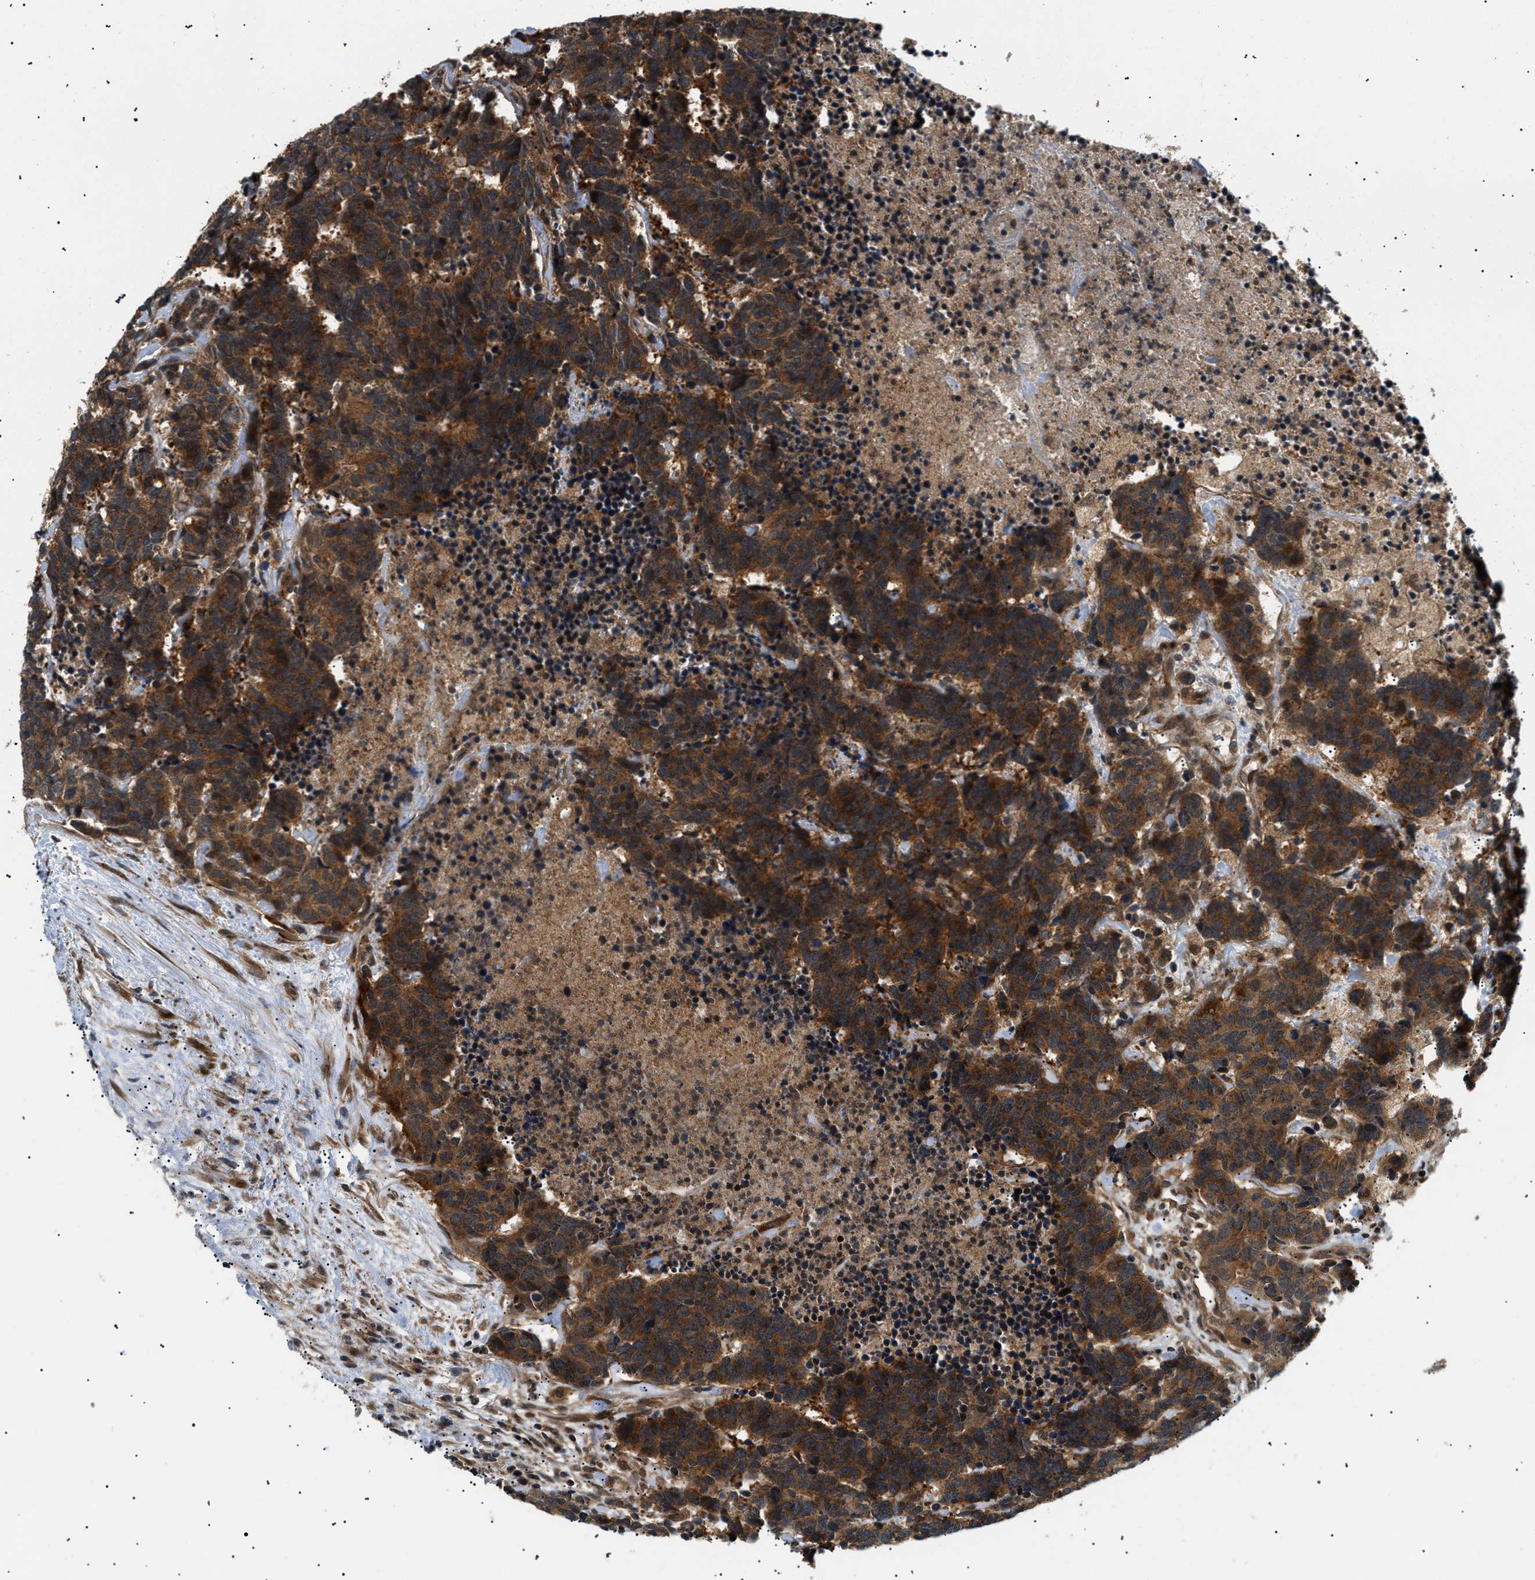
{"staining": {"intensity": "strong", "quantity": ">75%", "location": "cytoplasmic/membranous"}, "tissue": "carcinoid", "cell_type": "Tumor cells", "image_type": "cancer", "snomed": [{"axis": "morphology", "description": "Carcinoma, NOS"}, {"axis": "morphology", "description": "Carcinoid, malignant, NOS"}, {"axis": "topography", "description": "Urinary bladder"}], "caption": "Carcinoid stained with IHC displays strong cytoplasmic/membranous positivity in about >75% of tumor cells.", "gene": "ATP6AP1", "patient": {"sex": "male", "age": 57}}